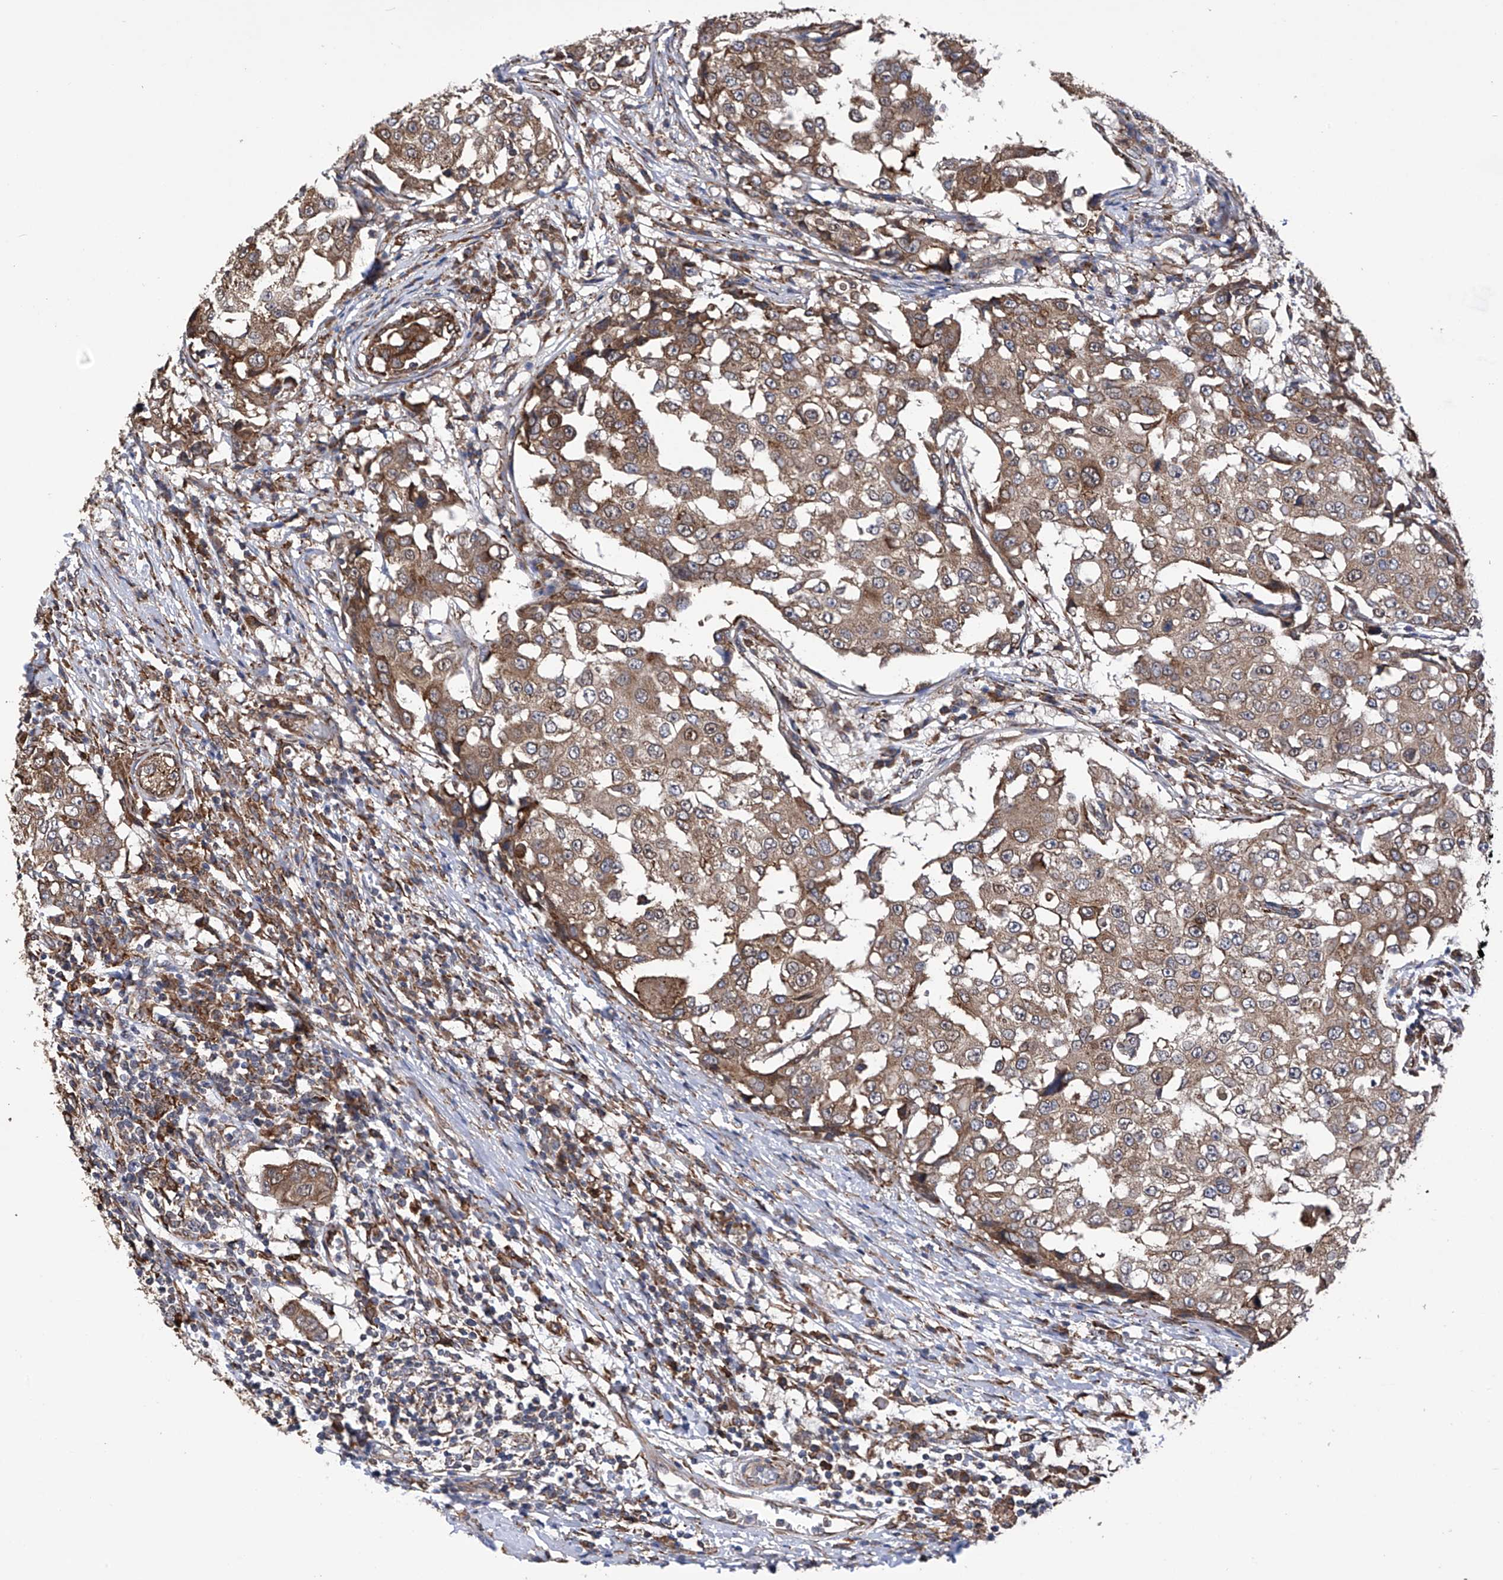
{"staining": {"intensity": "weak", "quantity": ">75%", "location": "cytoplasmic/membranous"}, "tissue": "breast cancer", "cell_type": "Tumor cells", "image_type": "cancer", "snomed": [{"axis": "morphology", "description": "Duct carcinoma"}, {"axis": "topography", "description": "Breast"}], "caption": "Breast cancer stained with DAB IHC shows low levels of weak cytoplasmic/membranous staining in approximately >75% of tumor cells.", "gene": "DNAH8", "patient": {"sex": "female", "age": 27}}